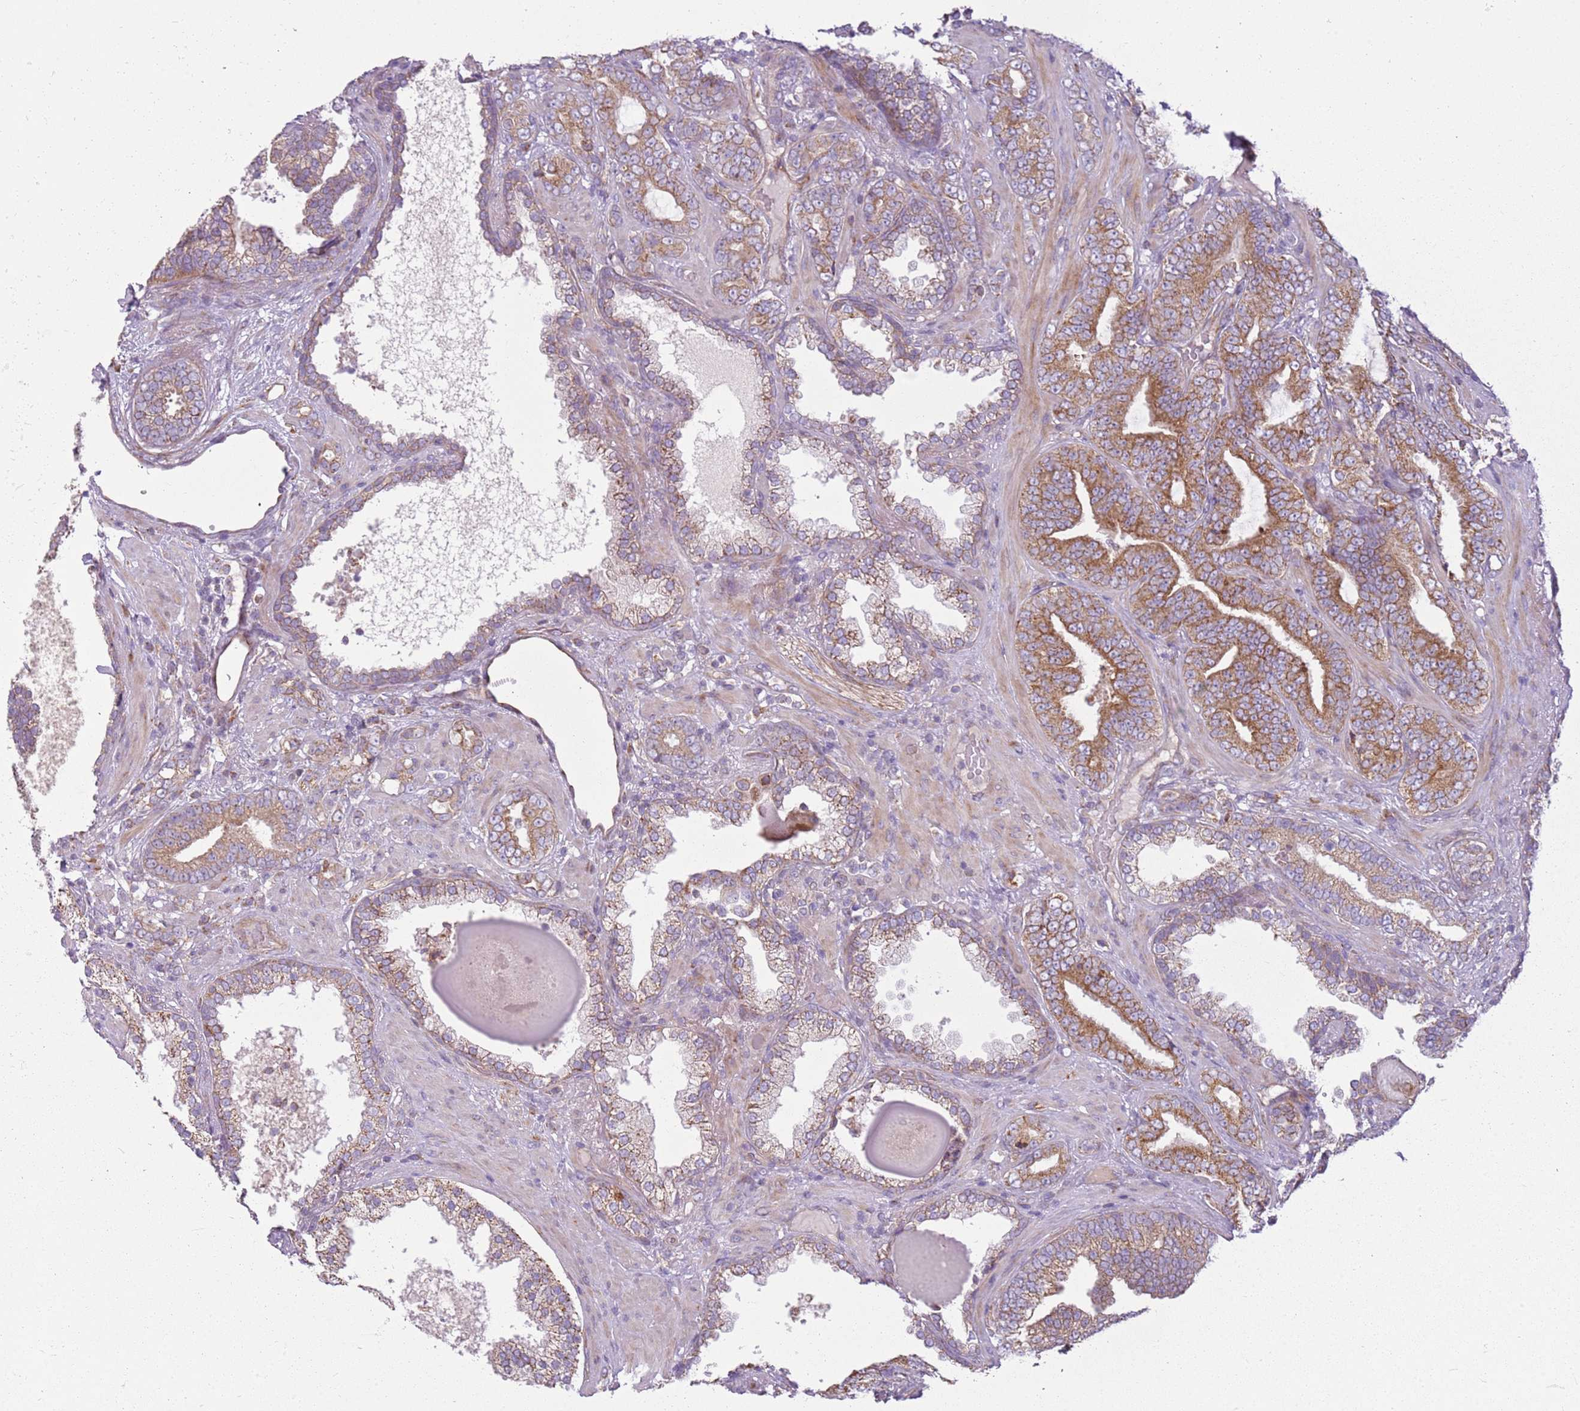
{"staining": {"intensity": "moderate", "quantity": "25%-75%", "location": "cytoplasmic/membranous"}, "tissue": "prostate cancer", "cell_type": "Tumor cells", "image_type": "cancer", "snomed": [{"axis": "morphology", "description": "Adenocarcinoma, High grade"}, {"axis": "topography", "description": "Prostate and seminal vesicle, NOS"}], "caption": "Immunohistochemical staining of human high-grade adenocarcinoma (prostate) exhibits moderate cytoplasmic/membranous protein expression in approximately 25%-75% of tumor cells. (IHC, brightfield microscopy, high magnification).", "gene": "TMEM200C", "patient": {"sex": "male", "age": 67}}